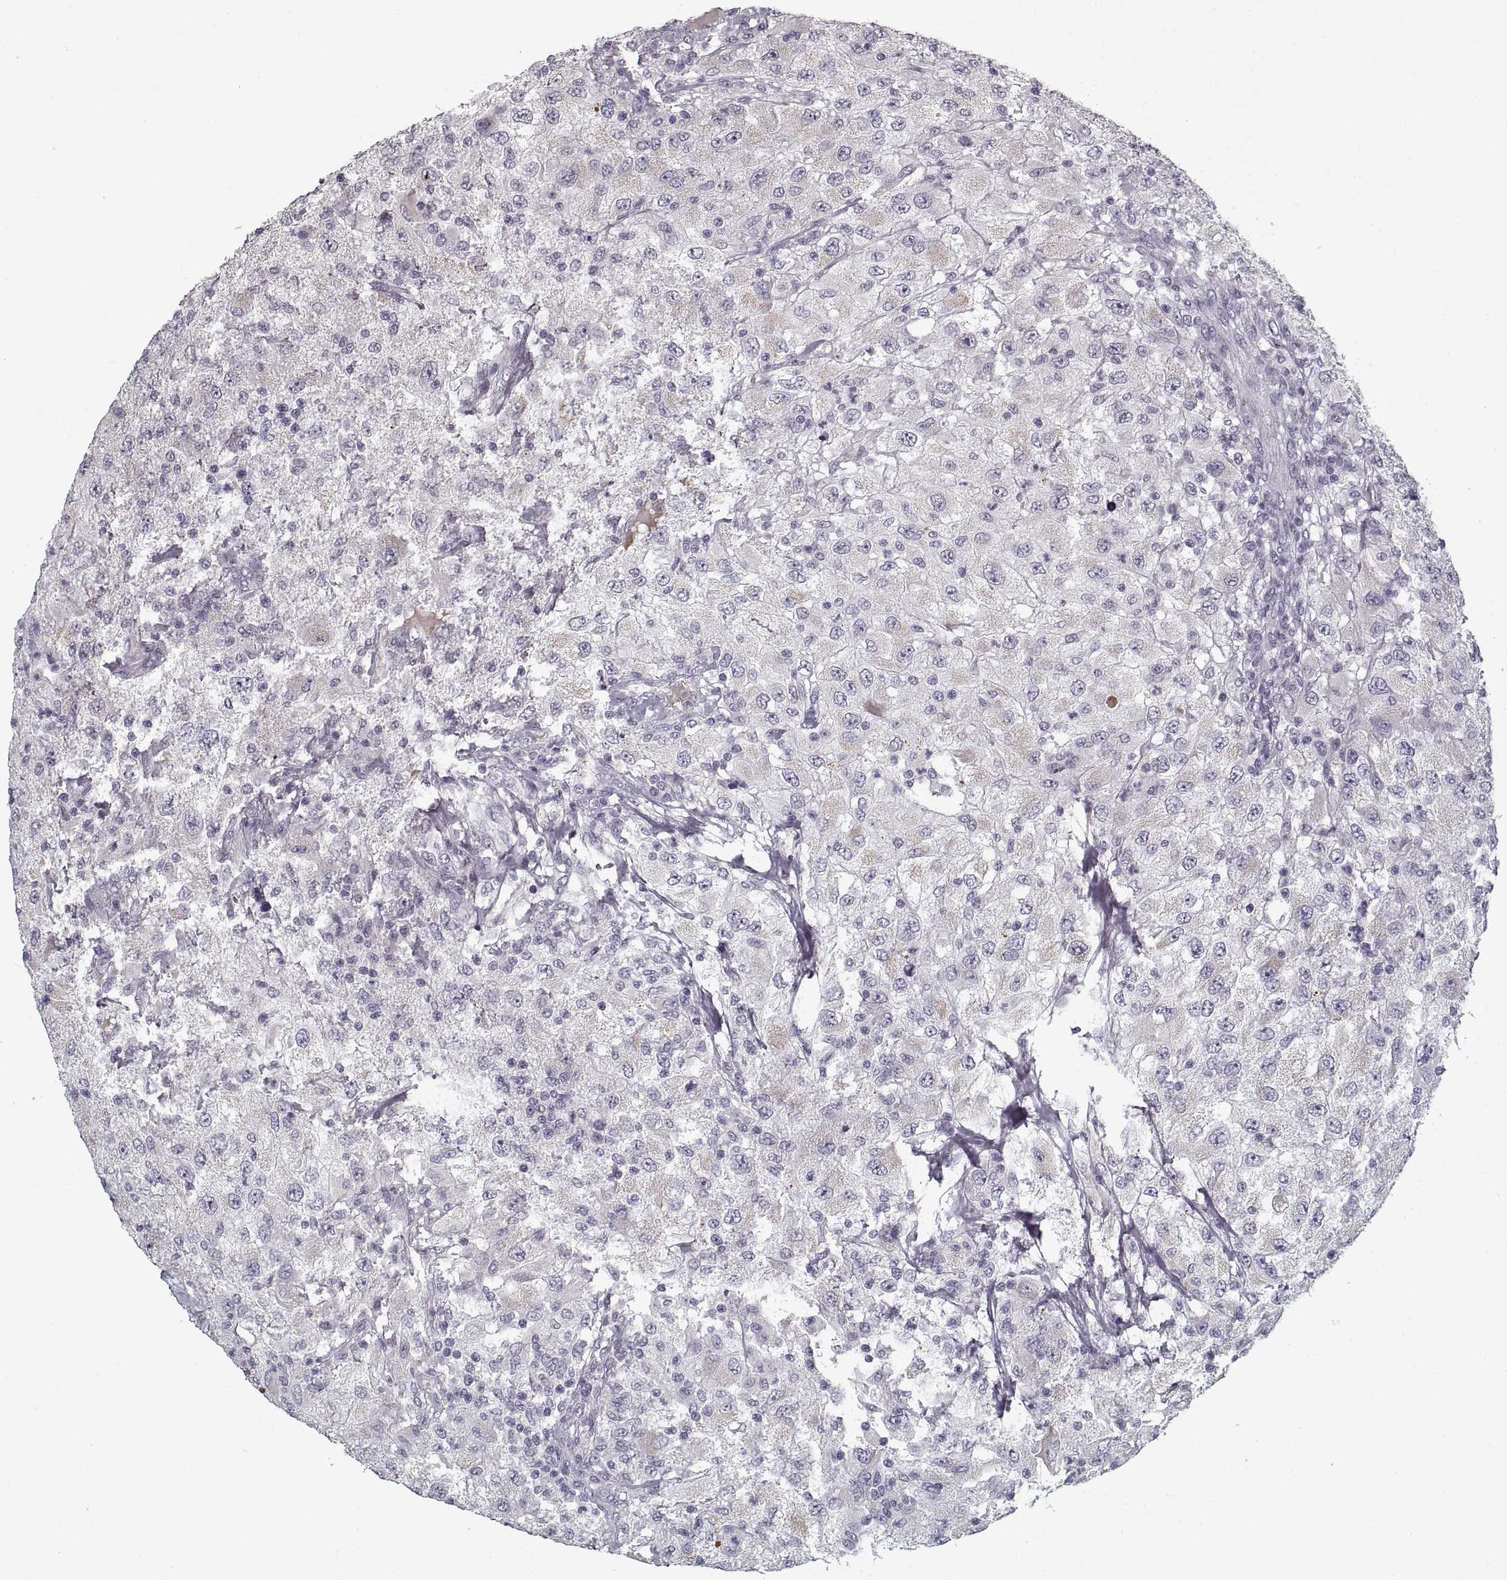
{"staining": {"intensity": "negative", "quantity": "none", "location": "none"}, "tissue": "renal cancer", "cell_type": "Tumor cells", "image_type": "cancer", "snomed": [{"axis": "morphology", "description": "Adenocarcinoma, NOS"}, {"axis": "topography", "description": "Kidney"}], "caption": "Human renal cancer (adenocarcinoma) stained for a protein using IHC demonstrates no staining in tumor cells.", "gene": "GAD2", "patient": {"sex": "female", "age": 67}}